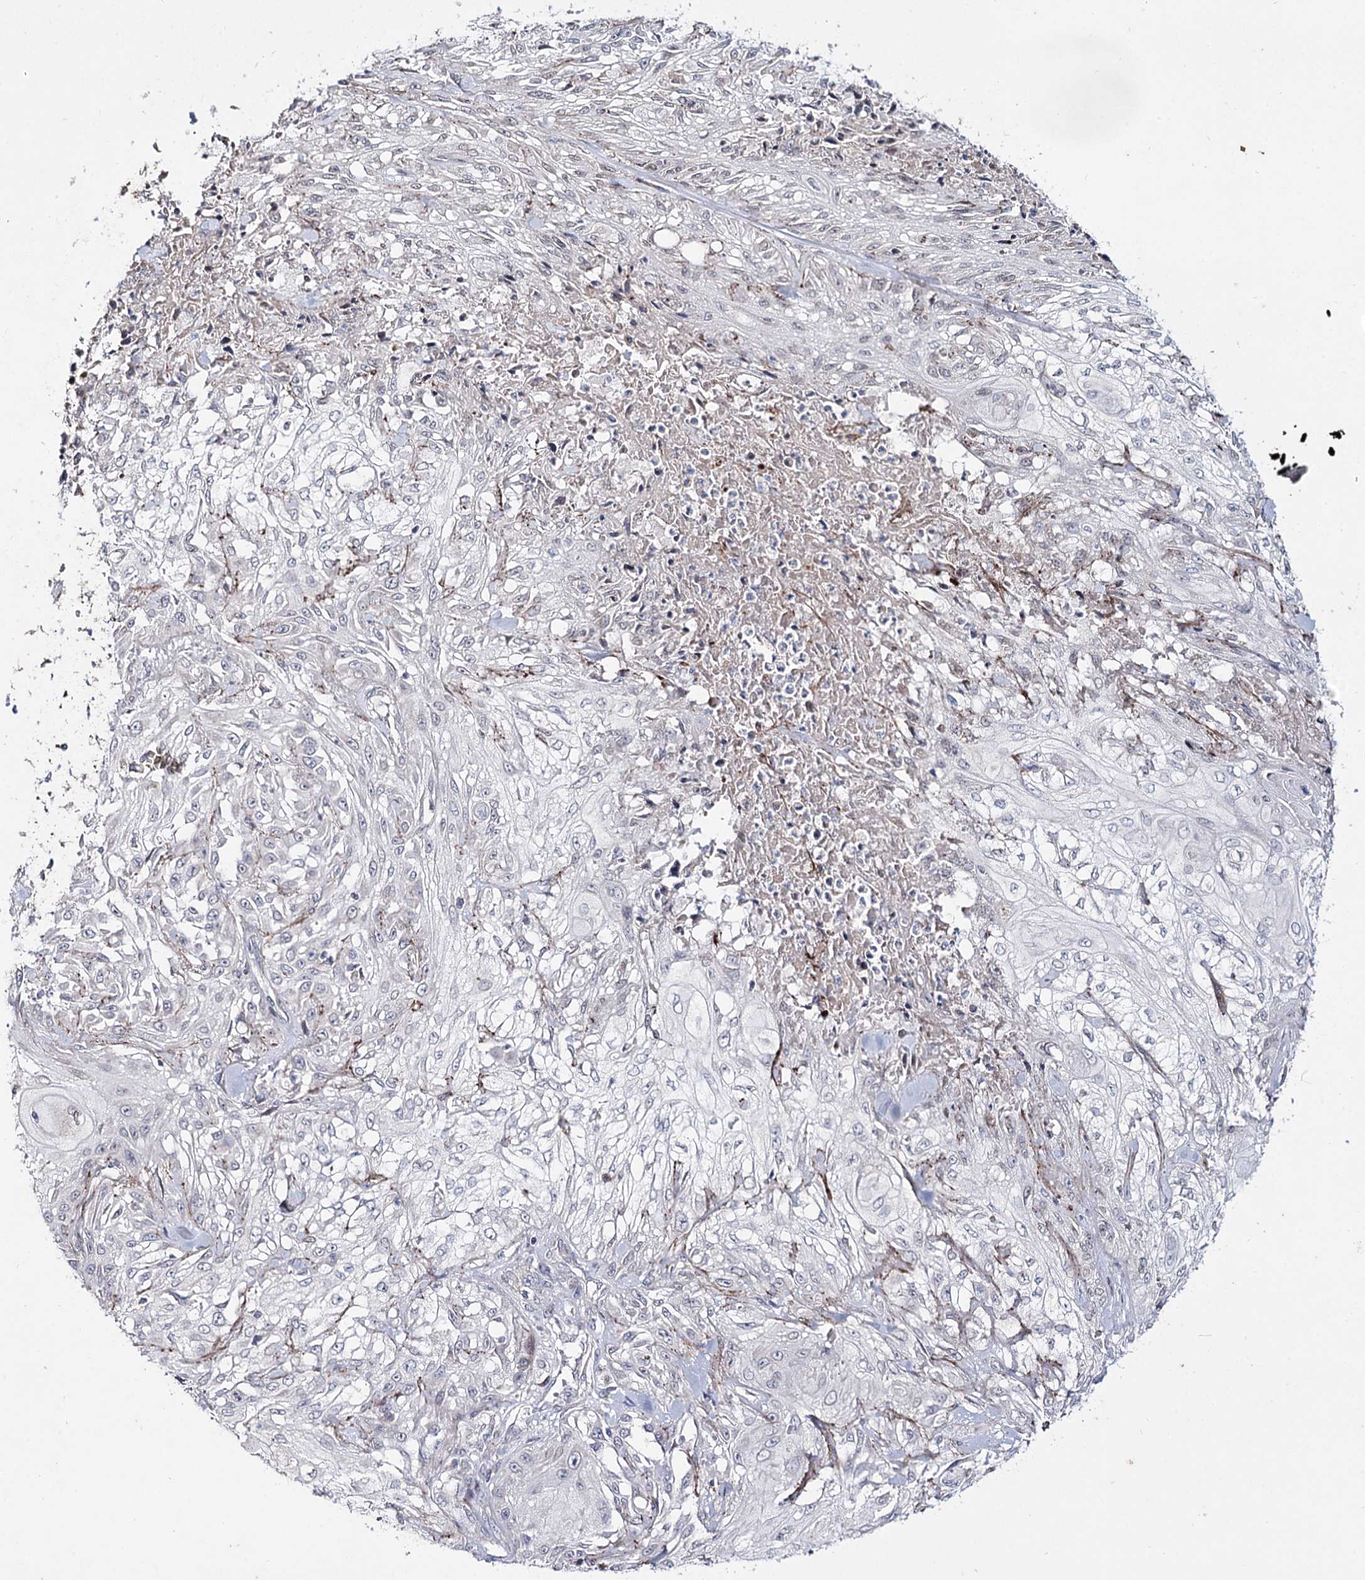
{"staining": {"intensity": "negative", "quantity": "none", "location": "none"}, "tissue": "skin cancer", "cell_type": "Tumor cells", "image_type": "cancer", "snomed": [{"axis": "morphology", "description": "Squamous cell carcinoma, NOS"}, {"axis": "morphology", "description": "Squamous cell carcinoma, metastatic, NOS"}, {"axis": "topography", "description": "Skin"}, {"axis": "topography", "description": "Lymph node"}], "caption": "Tumor cells are negative for brown protein staining in skin cancer. Nuclei are stained in blue.", "gene": "C11orf80", "patient": {"sex": "male", "age": 75}}